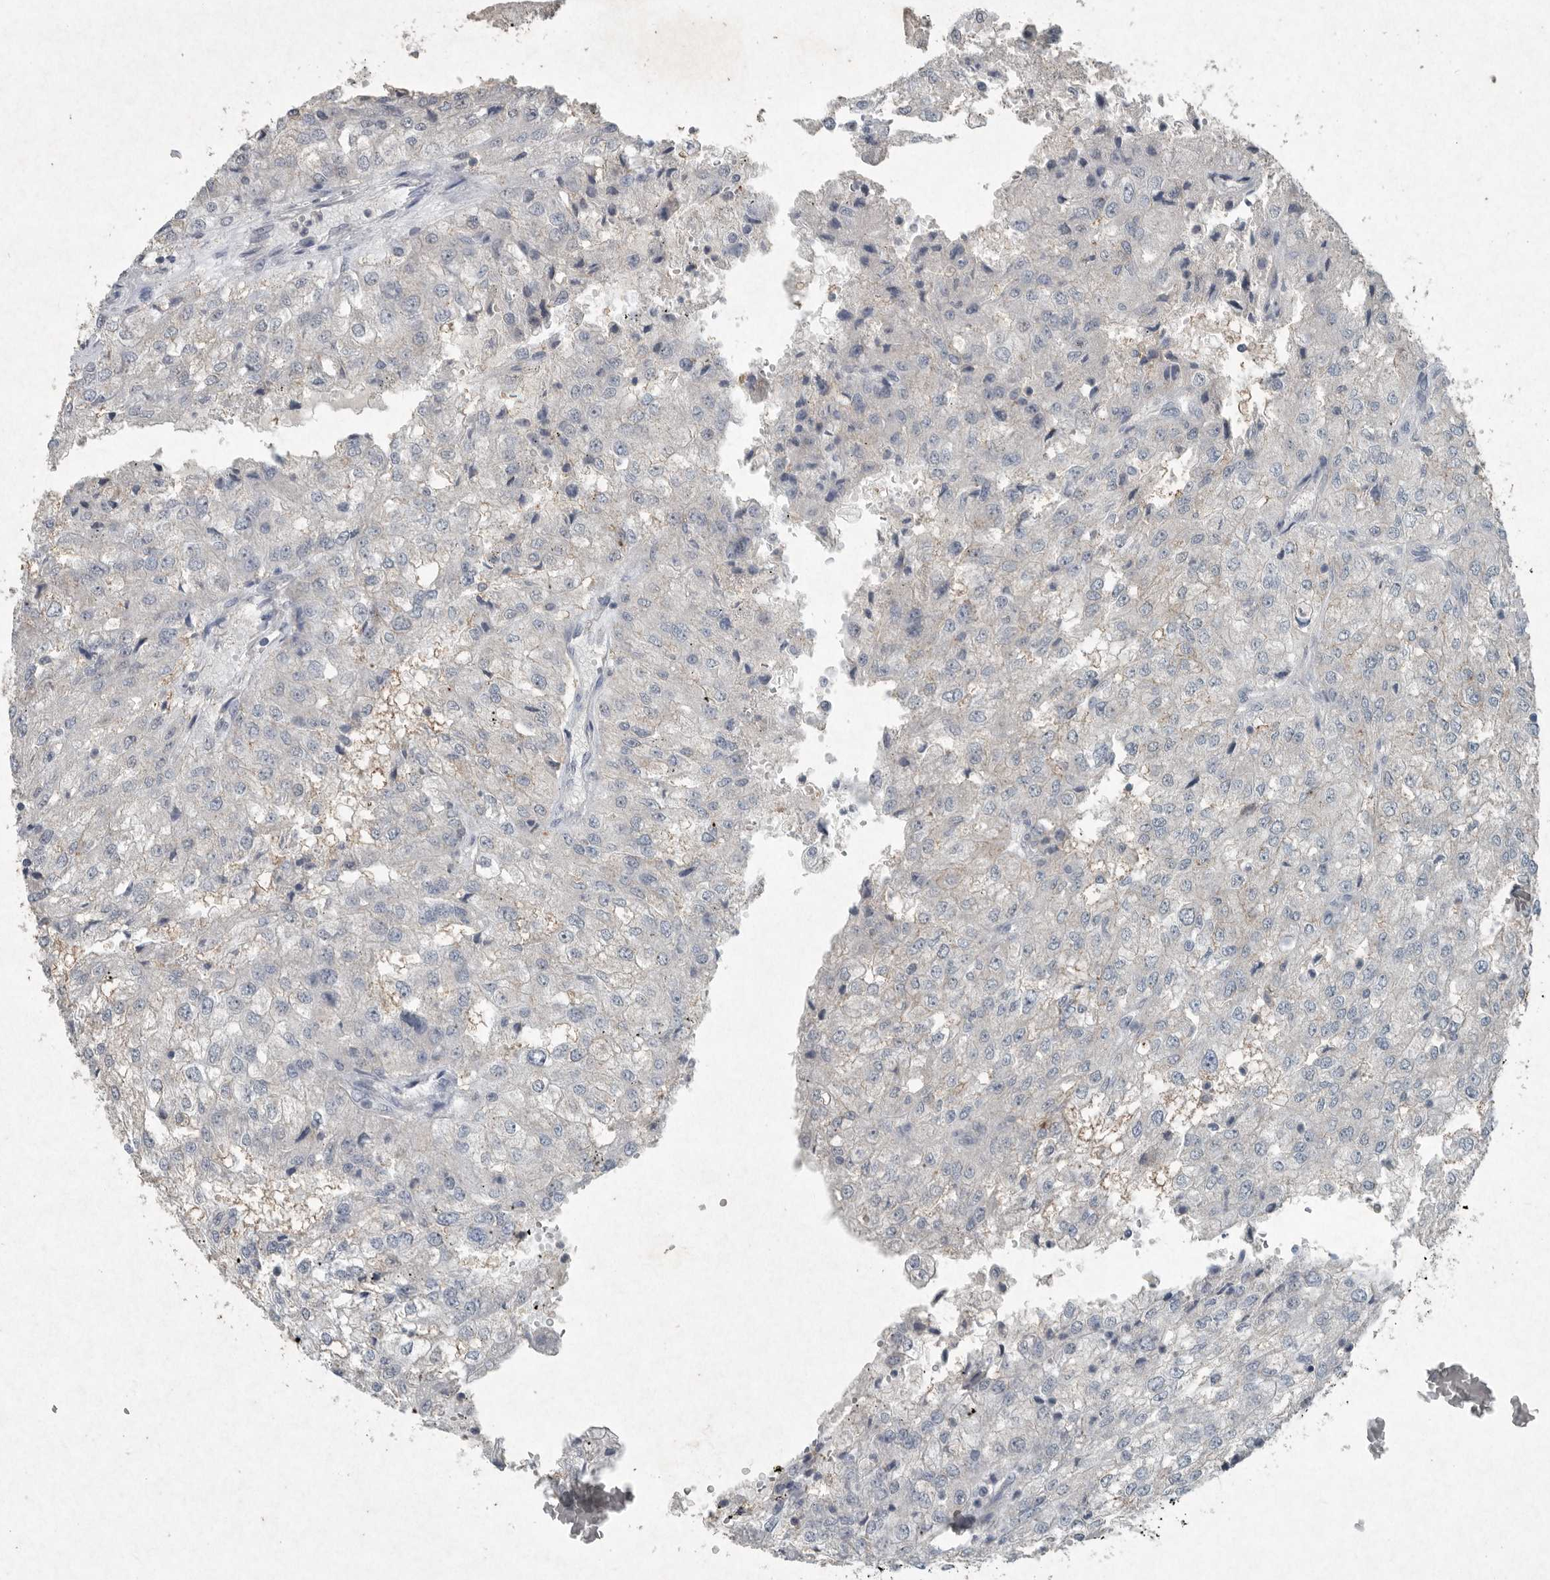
{"staining": {"intensity": "negative", "quantity": "none", "location": "none"}, "tissue": "renal cancer", "cell_type": "Tumor cells", "image_type": "cancer", "snomed": [{"axis": "morphology", "description": "Adenocarcinoma, NOS"}, {"axis": "topography", "description": "Kidney"}], "caption": "This is an immunohistochemistry photomicrograph of adenocarcinoma (renal). There is no expression in tumor cells.", "gene": "IL20", "patient": {"sex": "female", "age": 54}}